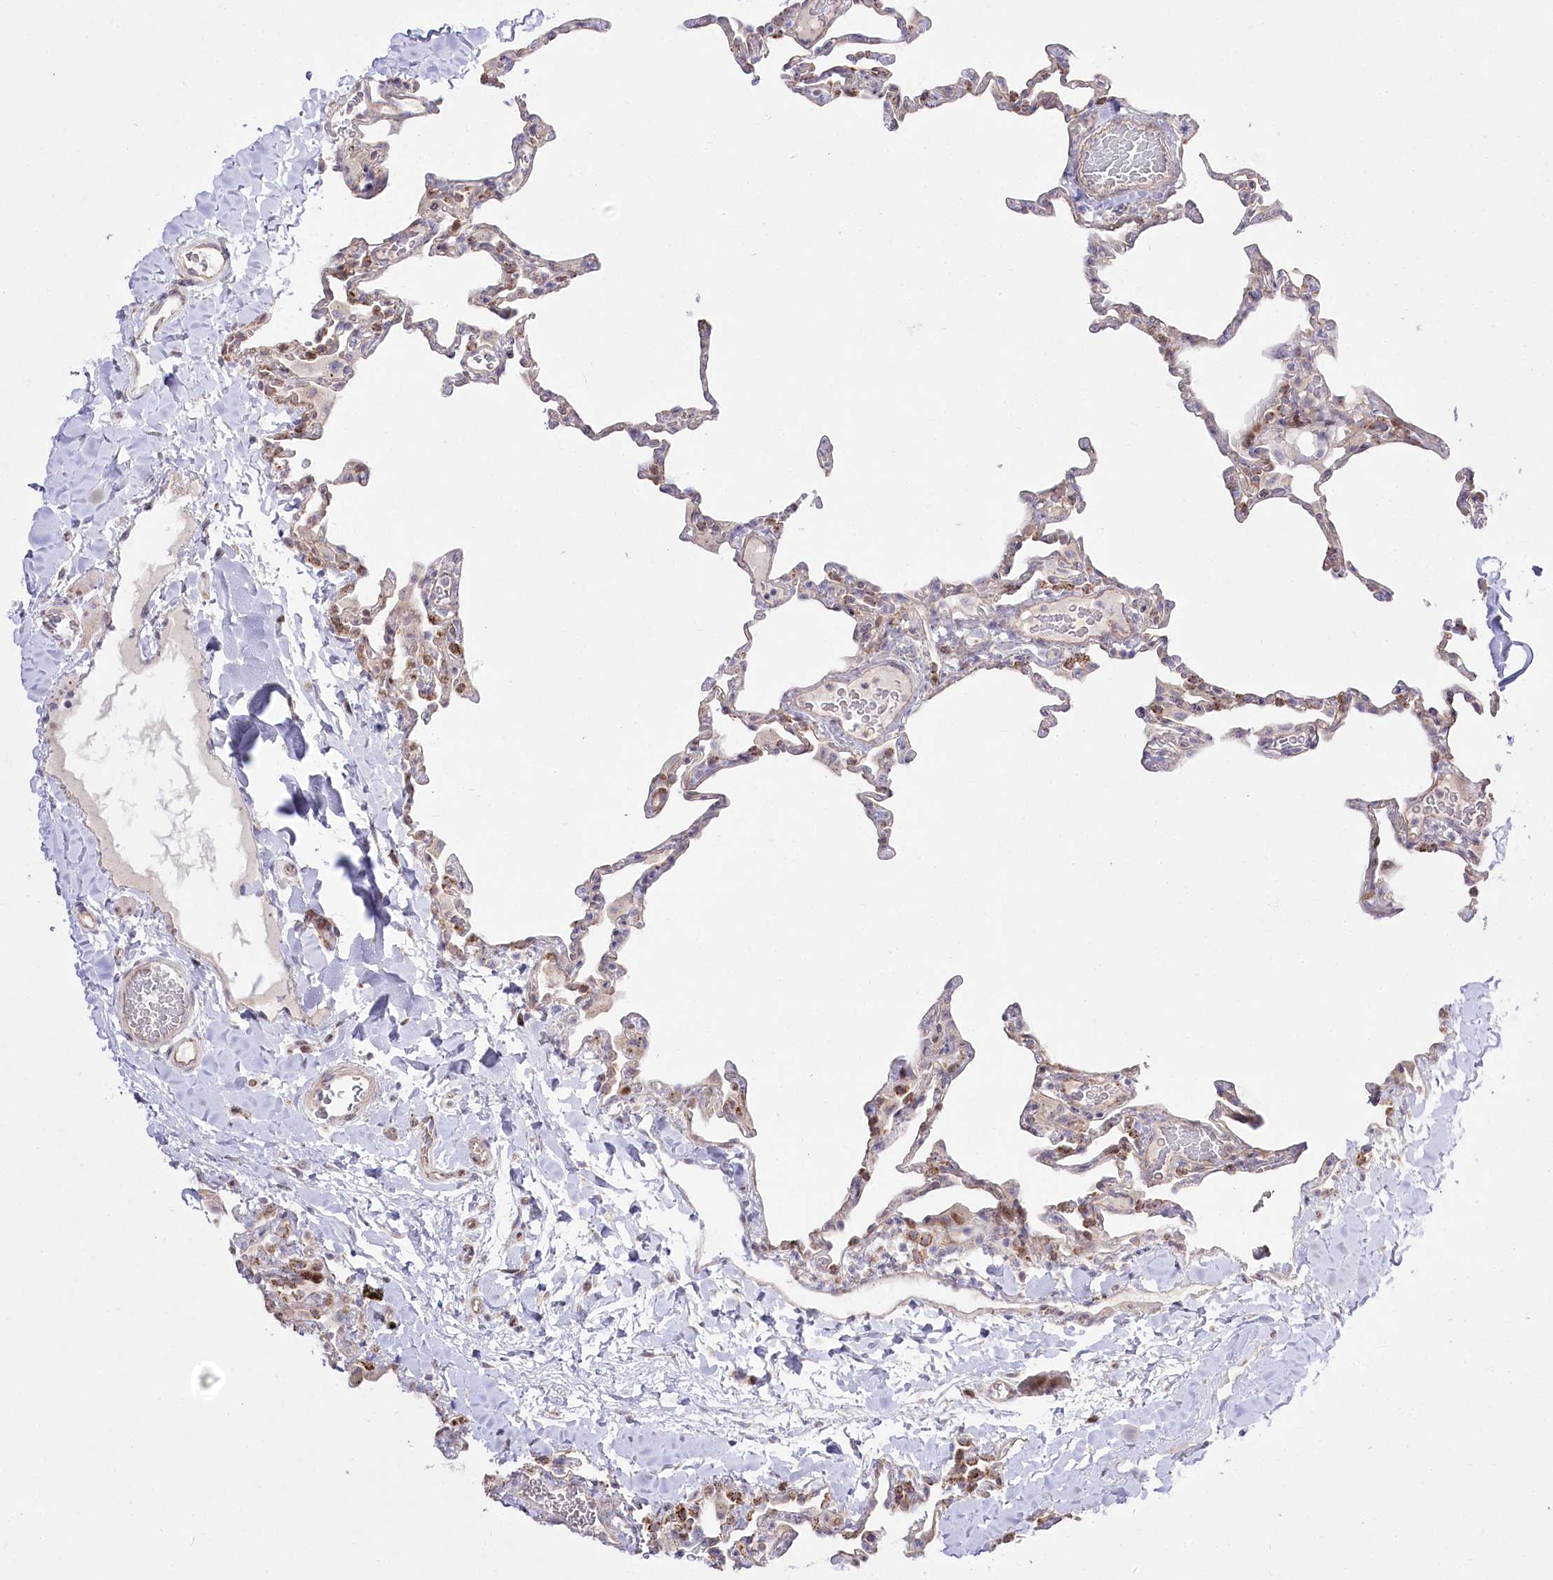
{"staining": {"intensity": "moderate", "quantity": "<25%", "location": "cytoplasmic/membranous"}, "tissue": "lung", "cell_type": "Alveolar cells", "image_type": "normal", "snomed": [{"axis": "morphology", "description": "Normal tissue, NOS"}, {"axis": "topography", "description": "Lung"}], "caption": "Approximately <25% of alveolar cells in normal human lung exhibit moderate cytoplasmic/membranous protein positivity as visualized by brown immunohistochemical staining.", "gene": "CEP164", "patient": {"sex": "male", "age": 20}}